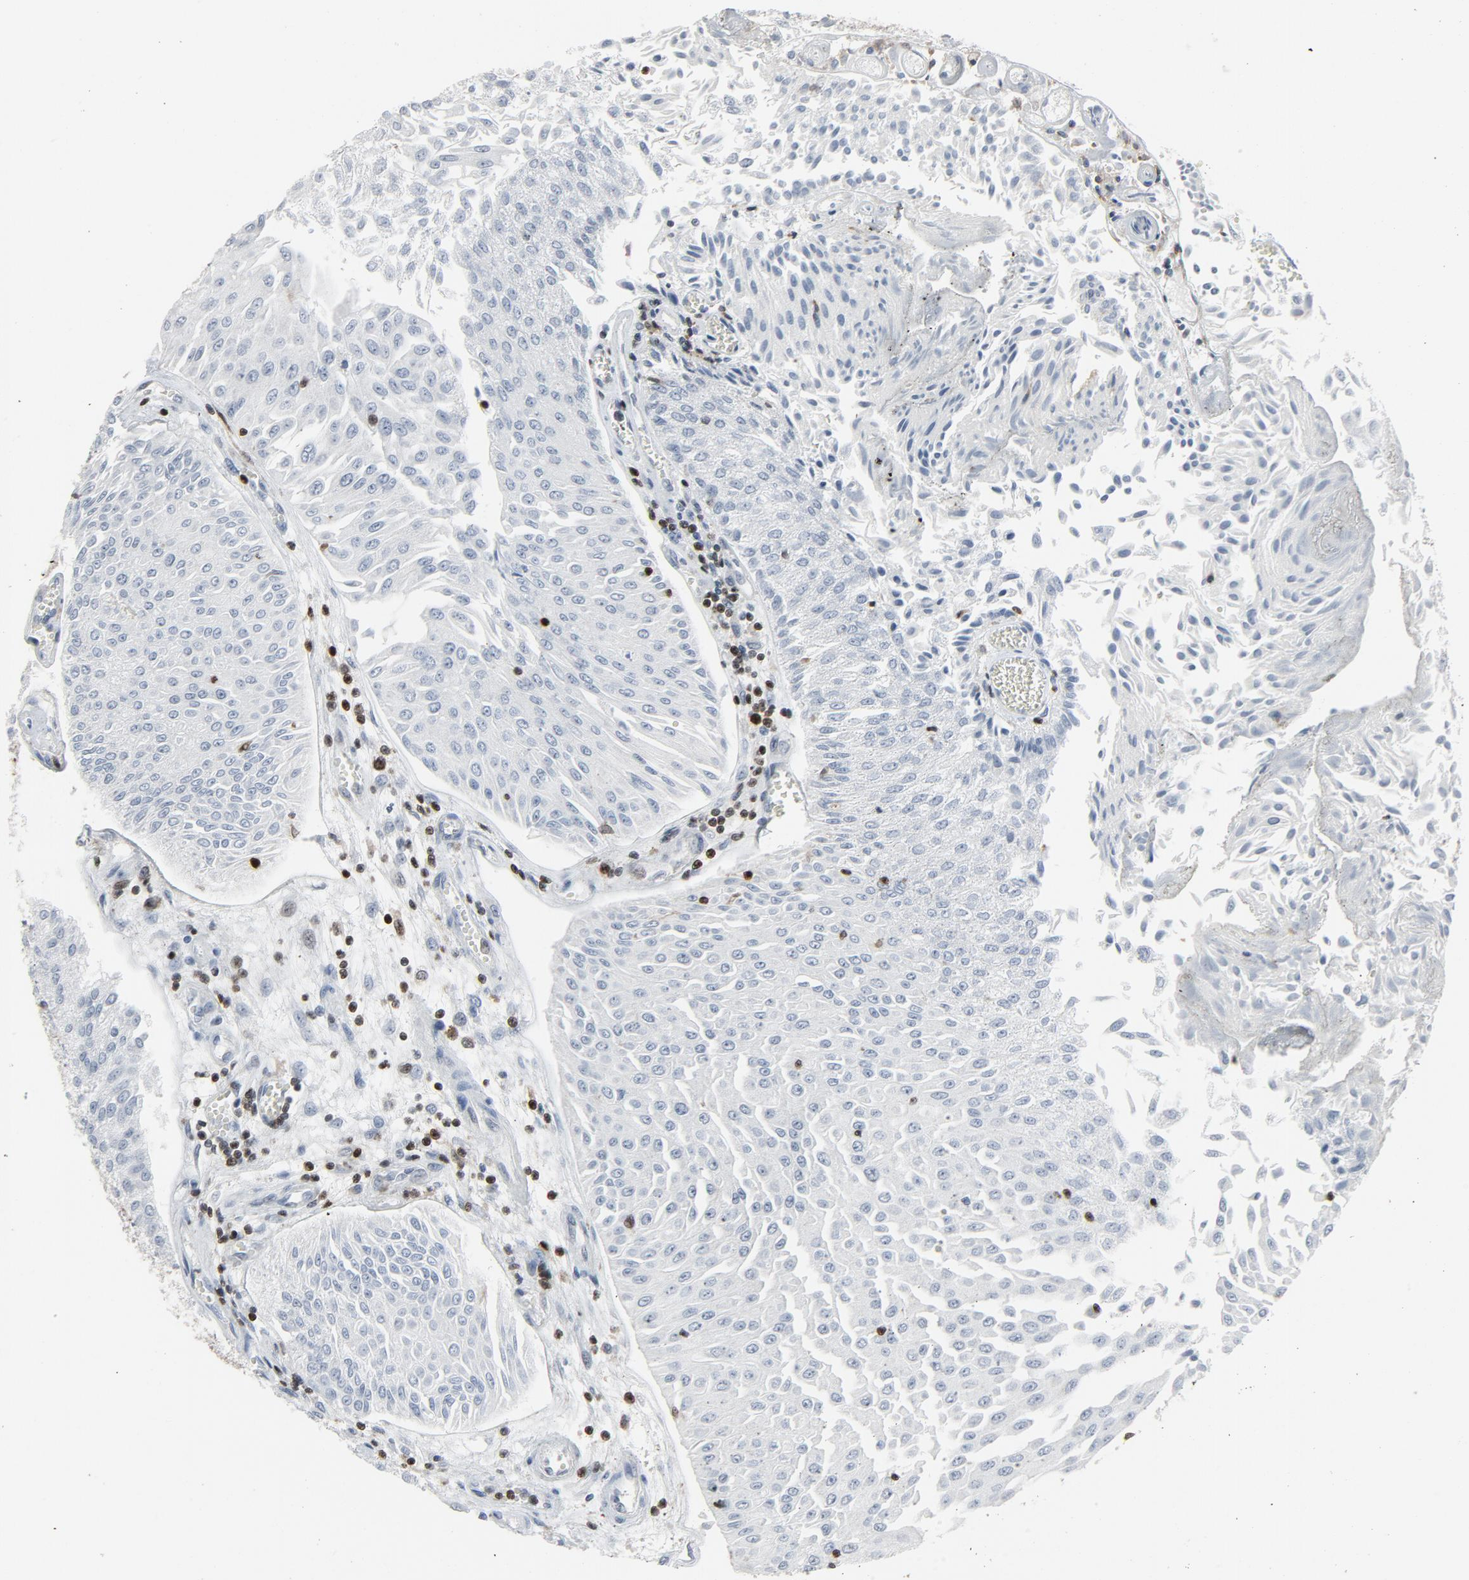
{"staining": {"intensity": "negative", "quantity": "none", "location": "none"}, "tissue": "urothelial cancer", "cell_type": "Tumor cells", "image_type": "cancer", "snomed": [{"axis": "morphology", "description": "Urothelial carcinoma, Low grade"}, {"axis": "topography", "description": "Urinary bladder"}], "caption": "DAB (3,3'-diaminobenzidine) immunohistochemical staining of human urothelial cancer demonstrates no significant positivity in tumor cells.", "gene": "LCP2", "patient": {"sex": "male", "age": 86}}